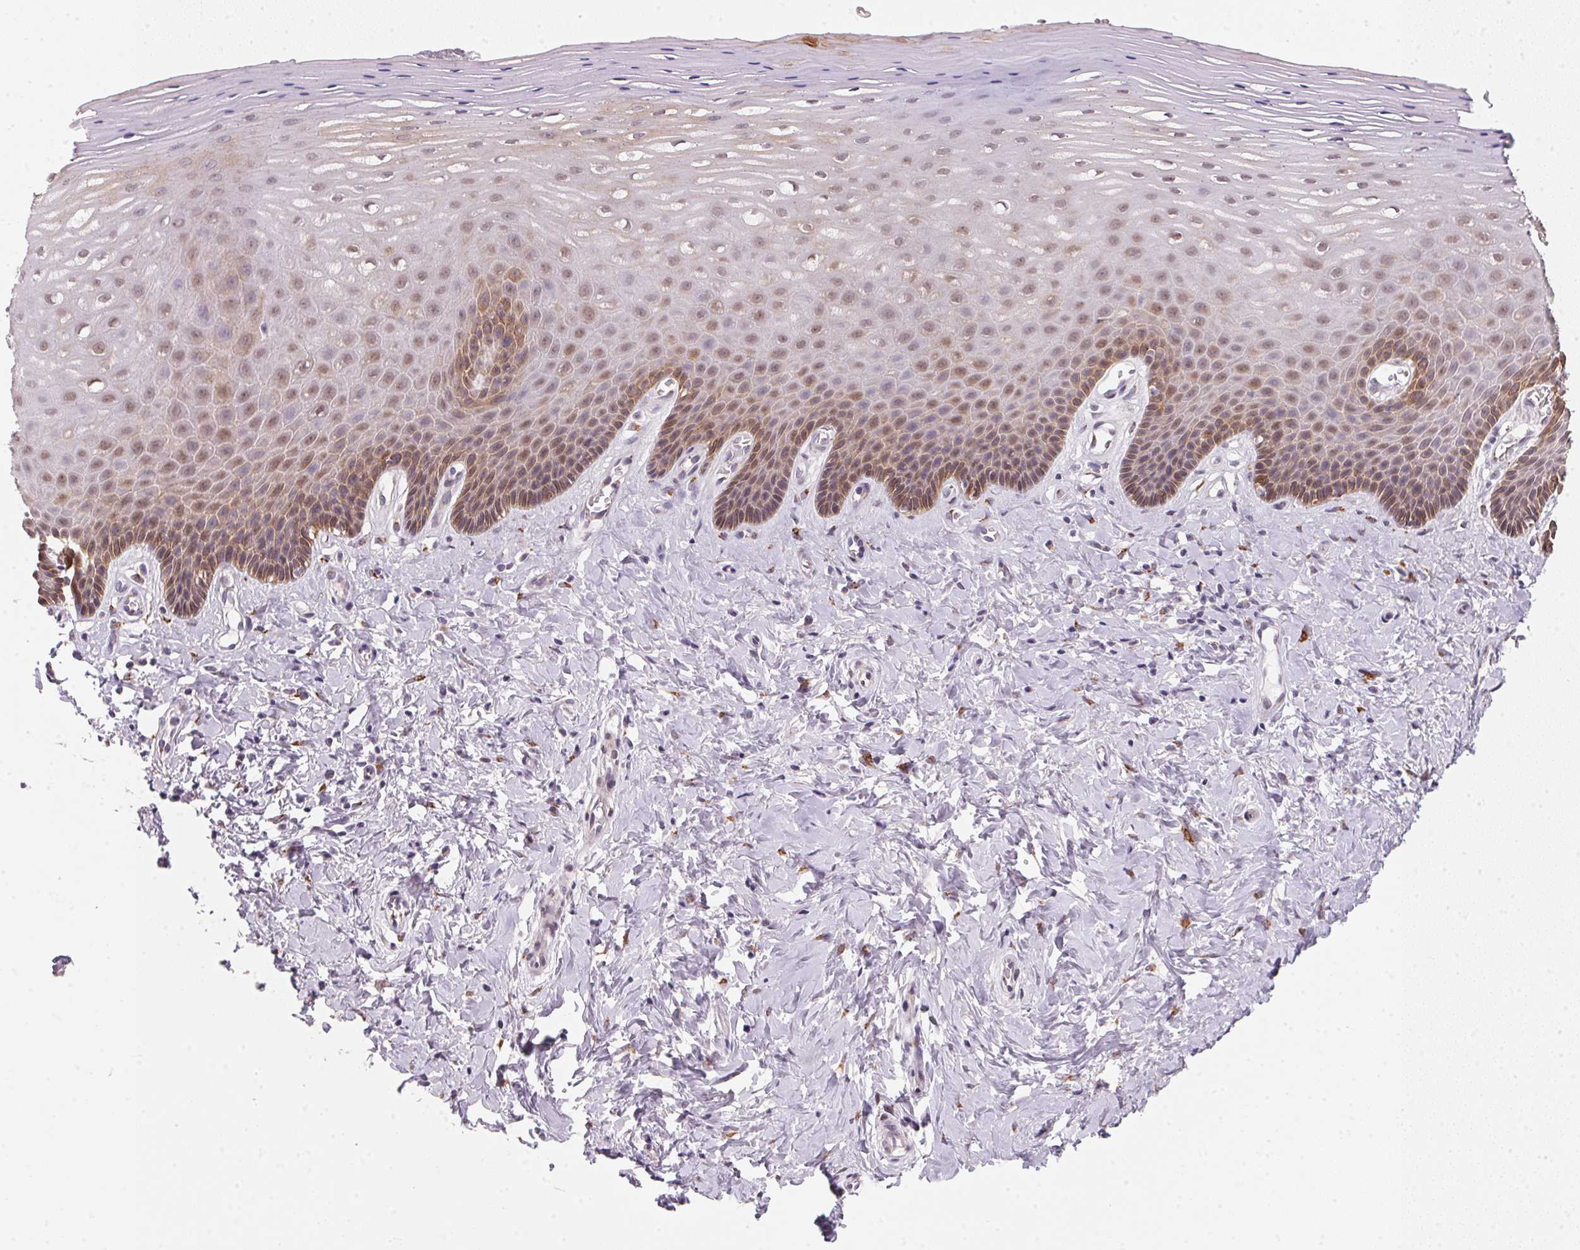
{"staining": {"intensity": "strong", "quantity": "25%-75%", "location": "cytoplasmic/membranous,nuclear"}, "tissue": "vagina", "cell_type": "Squamous epithelial cells", "image_type": "normal", "snomed": [{"axis": "morphology", "description": "Normal tissue, NOS"}, {"axis": "topography", "description": "Vagina"}], "caption": "DAB (3,3'-diaminobenzidine) immunohistochemical staining of normal human vagina reveals strong cytoplasmic/membranous,nuclear protein positivity in approximately 25%-75% of squamous epithelial cells.", "gene": "RAB22A", "patient": {"sex": "female", "age": 83}}